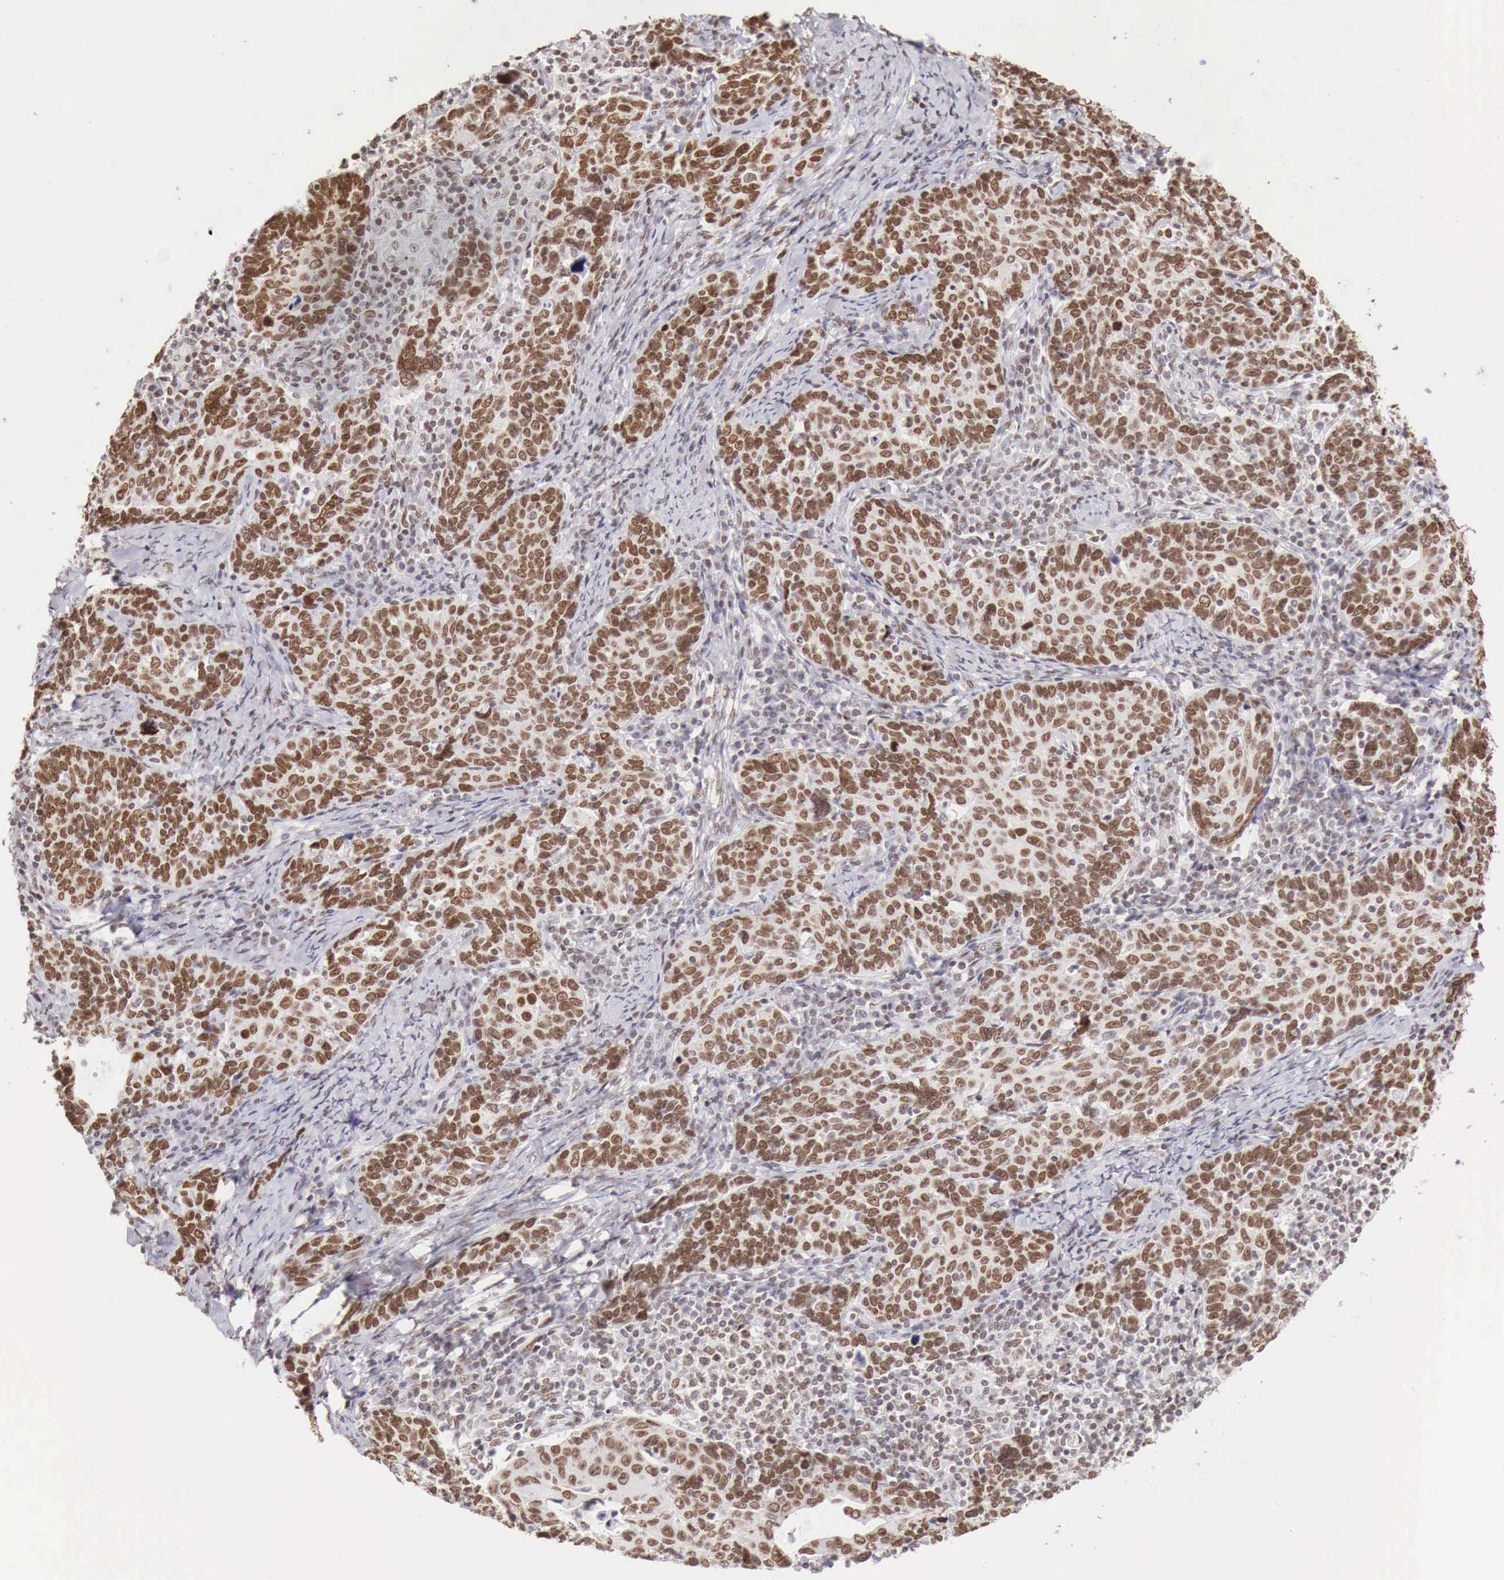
{"staining": {"intensity": "strong", "quantity": ">75%", "location": "nuclear"}, "tissue": "cervical cancer", "cell_type": "Tumor cells", "image_type": "cancer", "snomed": [{"axis": "morphology", "description": "Squamous cell carcinoma, NOS"}, {"axis": "topography", "description": "Cervix"}], "caption": "The histopathology image exhibits a brown stain indicating the presence of a protein in the nuclear of tumor cells in cervical squamous cell carcinoma. (DAB (3,3'-diaminobenzidine) = brown stain, brightfield microscopy at high magnification).", "gene": "PHF14", "patient": {"sex": "female", "age": 41}}